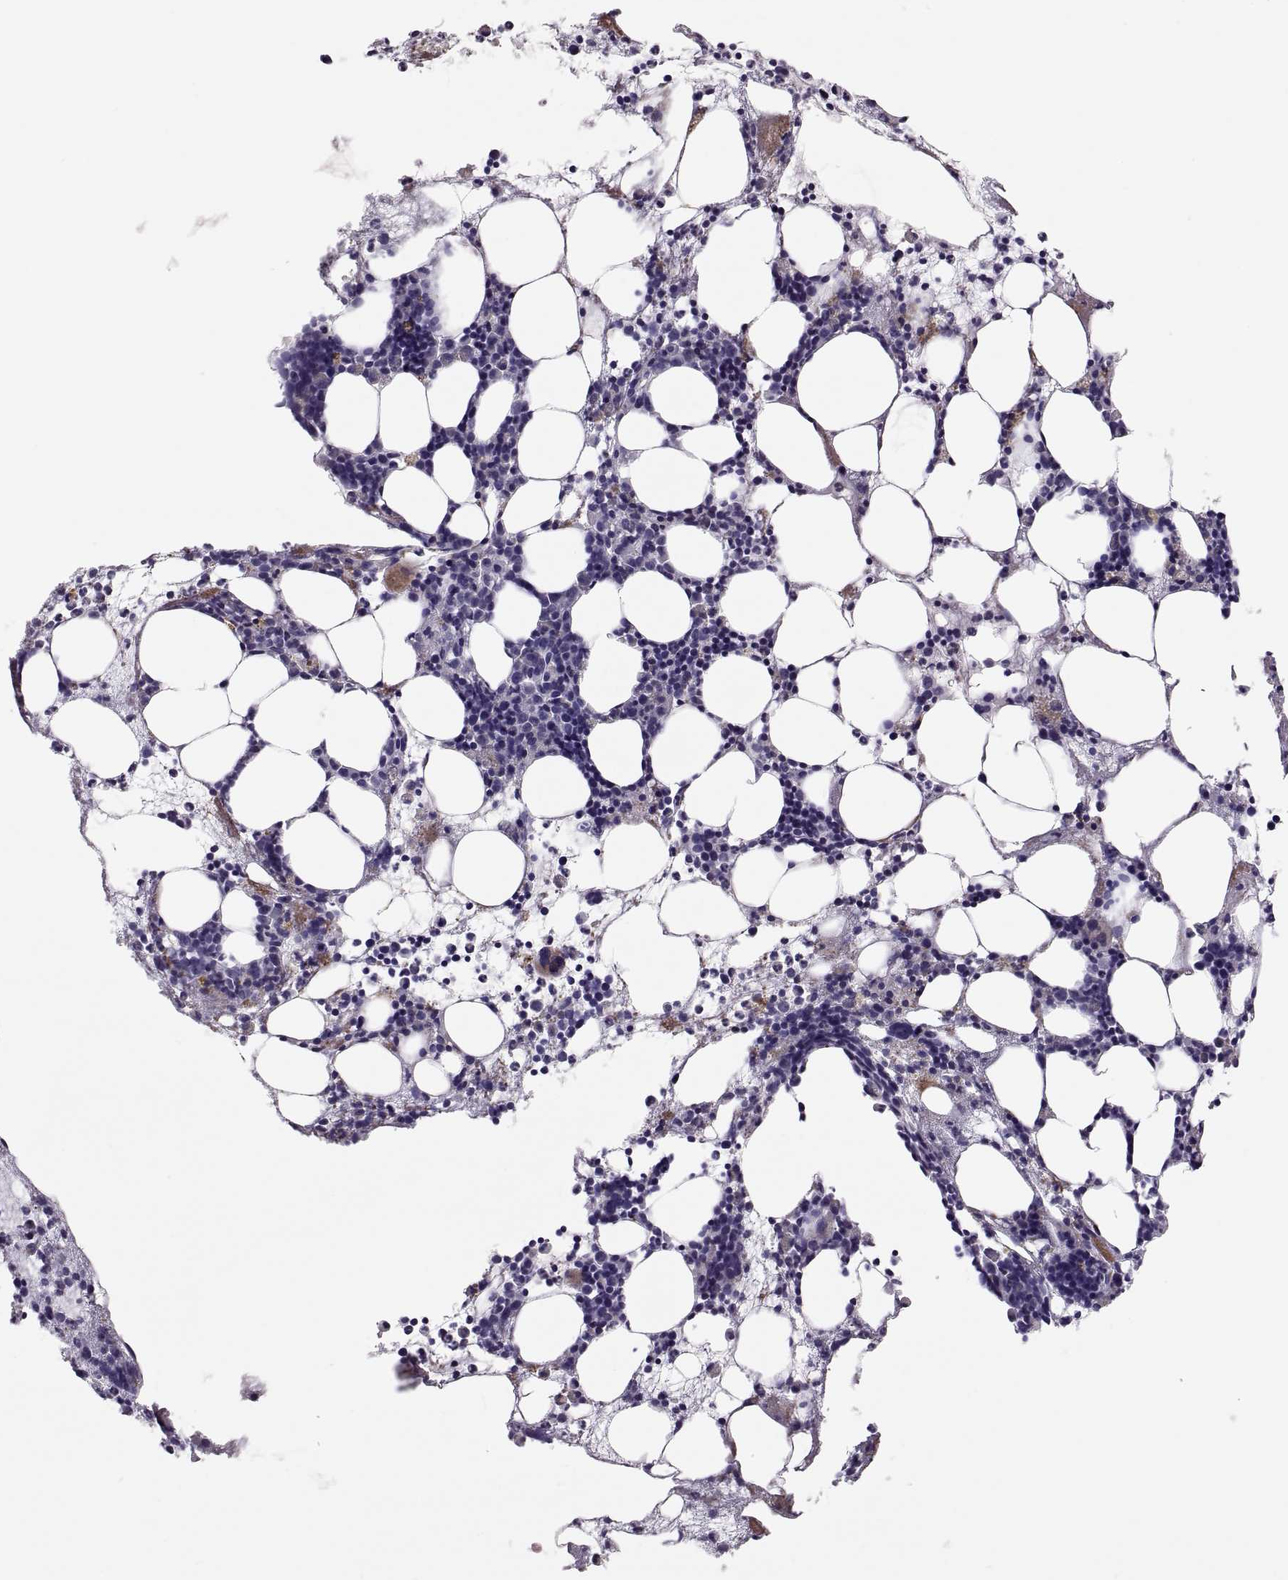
{"staining": {"intensity": "moderate", "quantity": "<25%", "location": "cytoplasmic/membranous"}, "tissue": "bone marrow", "cell_type": "Hematopoietic cells", "image_type": "normal", "snomed": [{"axis": "morphology", "description": "Normal tissue, NOS"}, {"axis": "topography", "description": "Bone marrow"}], "caption": "Hematopoietic cells show moderate cytoplasmic/membranous staining in about <25% of cells in benign bone marrow. (Stains: DAB (3,3'-diaminobenzidine) in brown, nuclei in blue, Microscopy: brightfield microscopy at high magnification).", "gene": "TTC21A", "patient": {"sex": "male", "age": 54}}